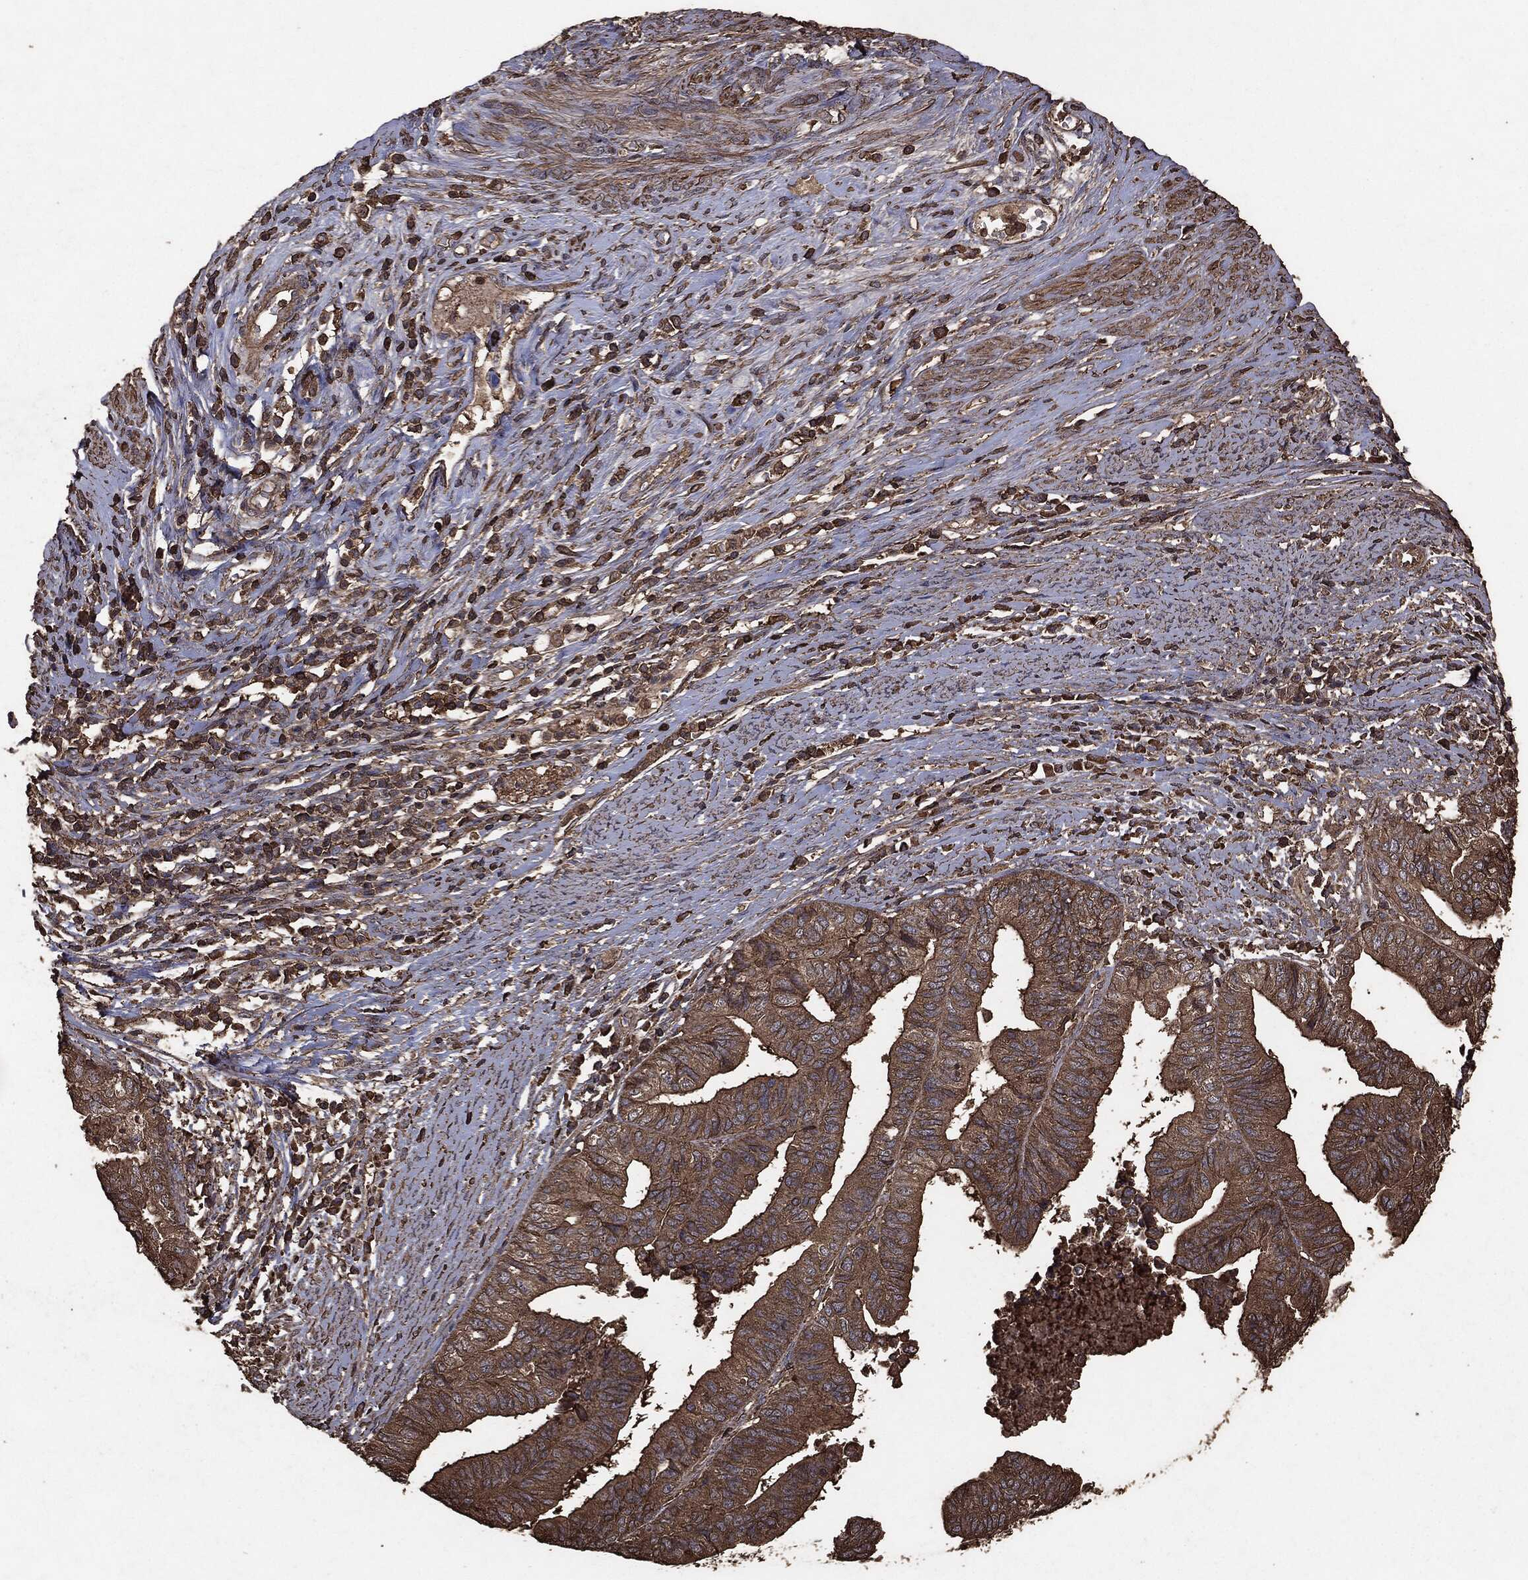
{"staining": {"intensity": "moderate", "quantity": ">75%", "location": "cytoplasmic/membranous"}, "tissue": "endometrial cancer", "cell_type": "Tumor cells", "image_type": "cancer", "snomed": [{"axis": "morphology", "description": "Adenocarcinoma, NOS"}, {"axis": "topography", "description": "Endometrium"}], "caption": "Immunohistochemistry micrograph of neoplastic tissue: human endometrial cancer stained using IHC displays medium levels of moderate protein expression localized specifically in the cytoplasmic/membranous of tumor cells, appearing as a cytoplasmic/membranous brown color.", "gene": "MTOR", "patient": {"sex": "female", "age": 65}}